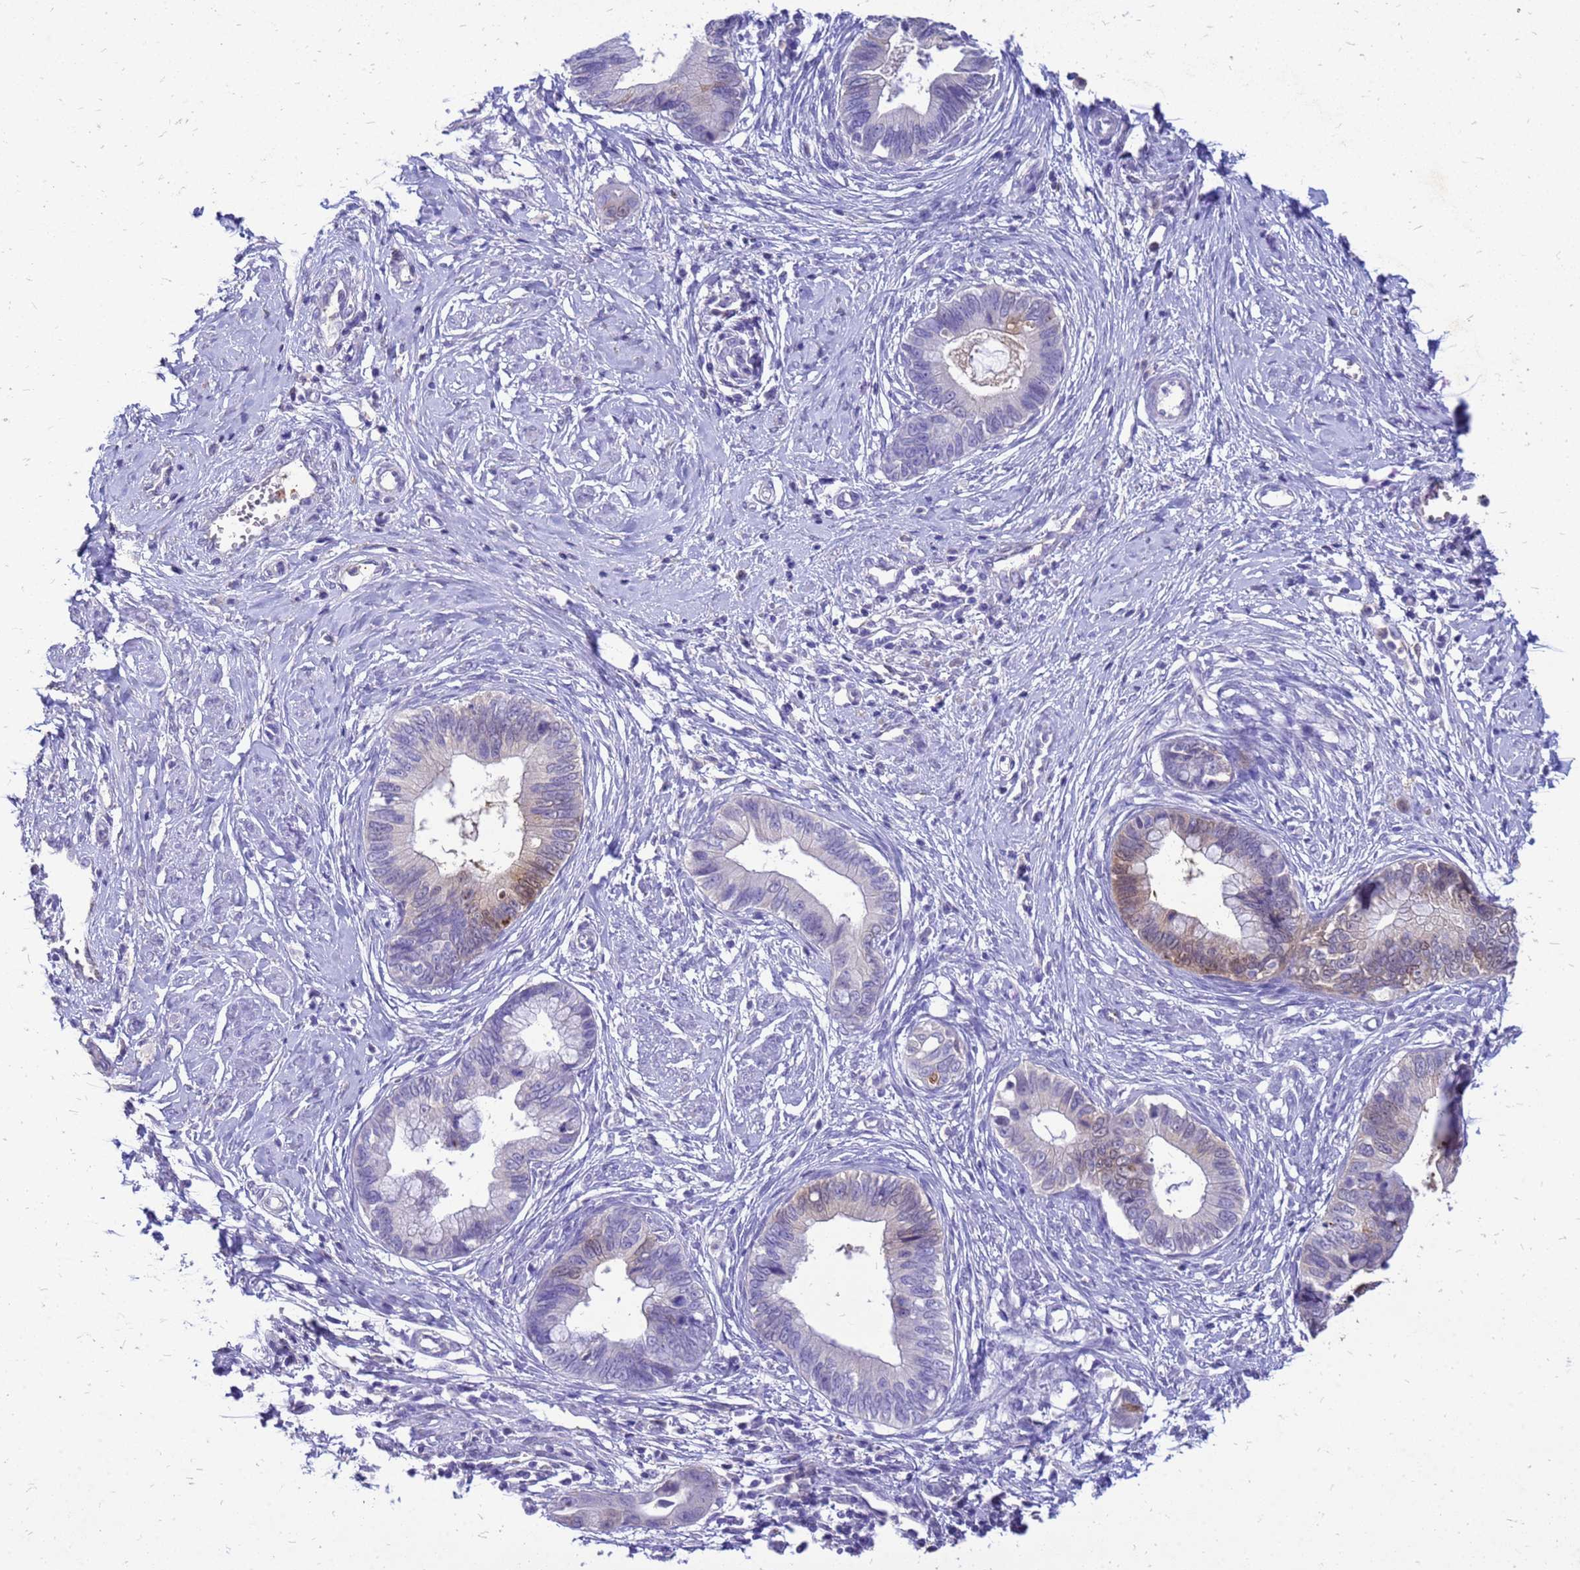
{"staining": {"intensity": "weak", "quantity": "<25%", "location": "cytoplasmic/membranous"}, "tissue": "cervical cancer", "cell_type": "Tumor cells", "image_type": "cancer", "snomed": [{"axis": "morphology", "description": "Adenocarcinoma, NOS"}, {"axis": "topography", "description": "Cervix"}], "caption": "Tumor cells are negative for protein expression in human adenocarcinoma (cervical).", "gene": "AKR1C1", "patient": {"sex": "female", "age": 44}}